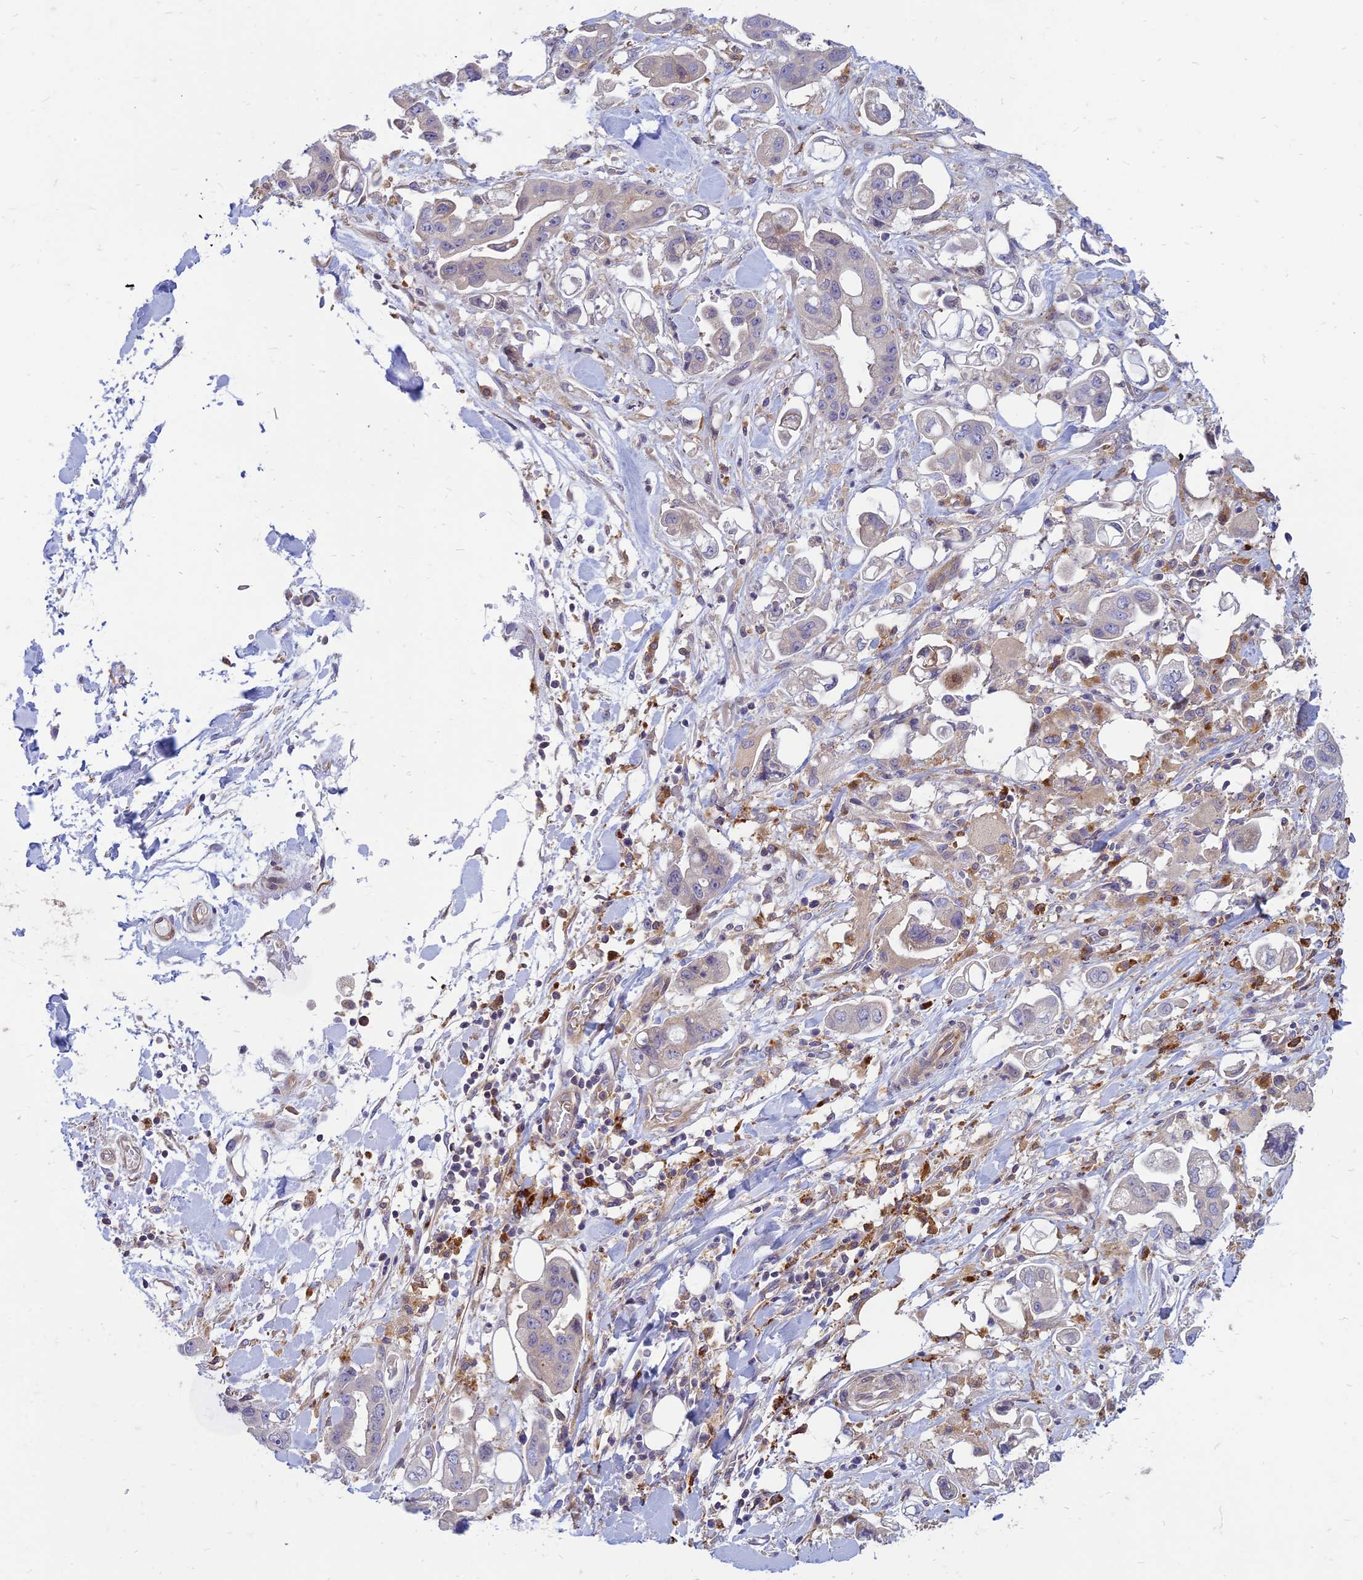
{"staining": {"intensity": "negative", "quantity": "none", "location": "none"}, "tissue": "stomach cancer", "cell_type": "Tumor cells", "image_type": "cancer", "snomed": [{"axis": "morphology", "description": "Adenocarcinoma, NOS"}, {"axis": "topography", "description": "Stomach"}], "caption": "There is no significant positivity in tumor cells of adenocarcinoma (stomach).", "gene": "PHKA2", "patient": {"sex": "male", "age": 62}}